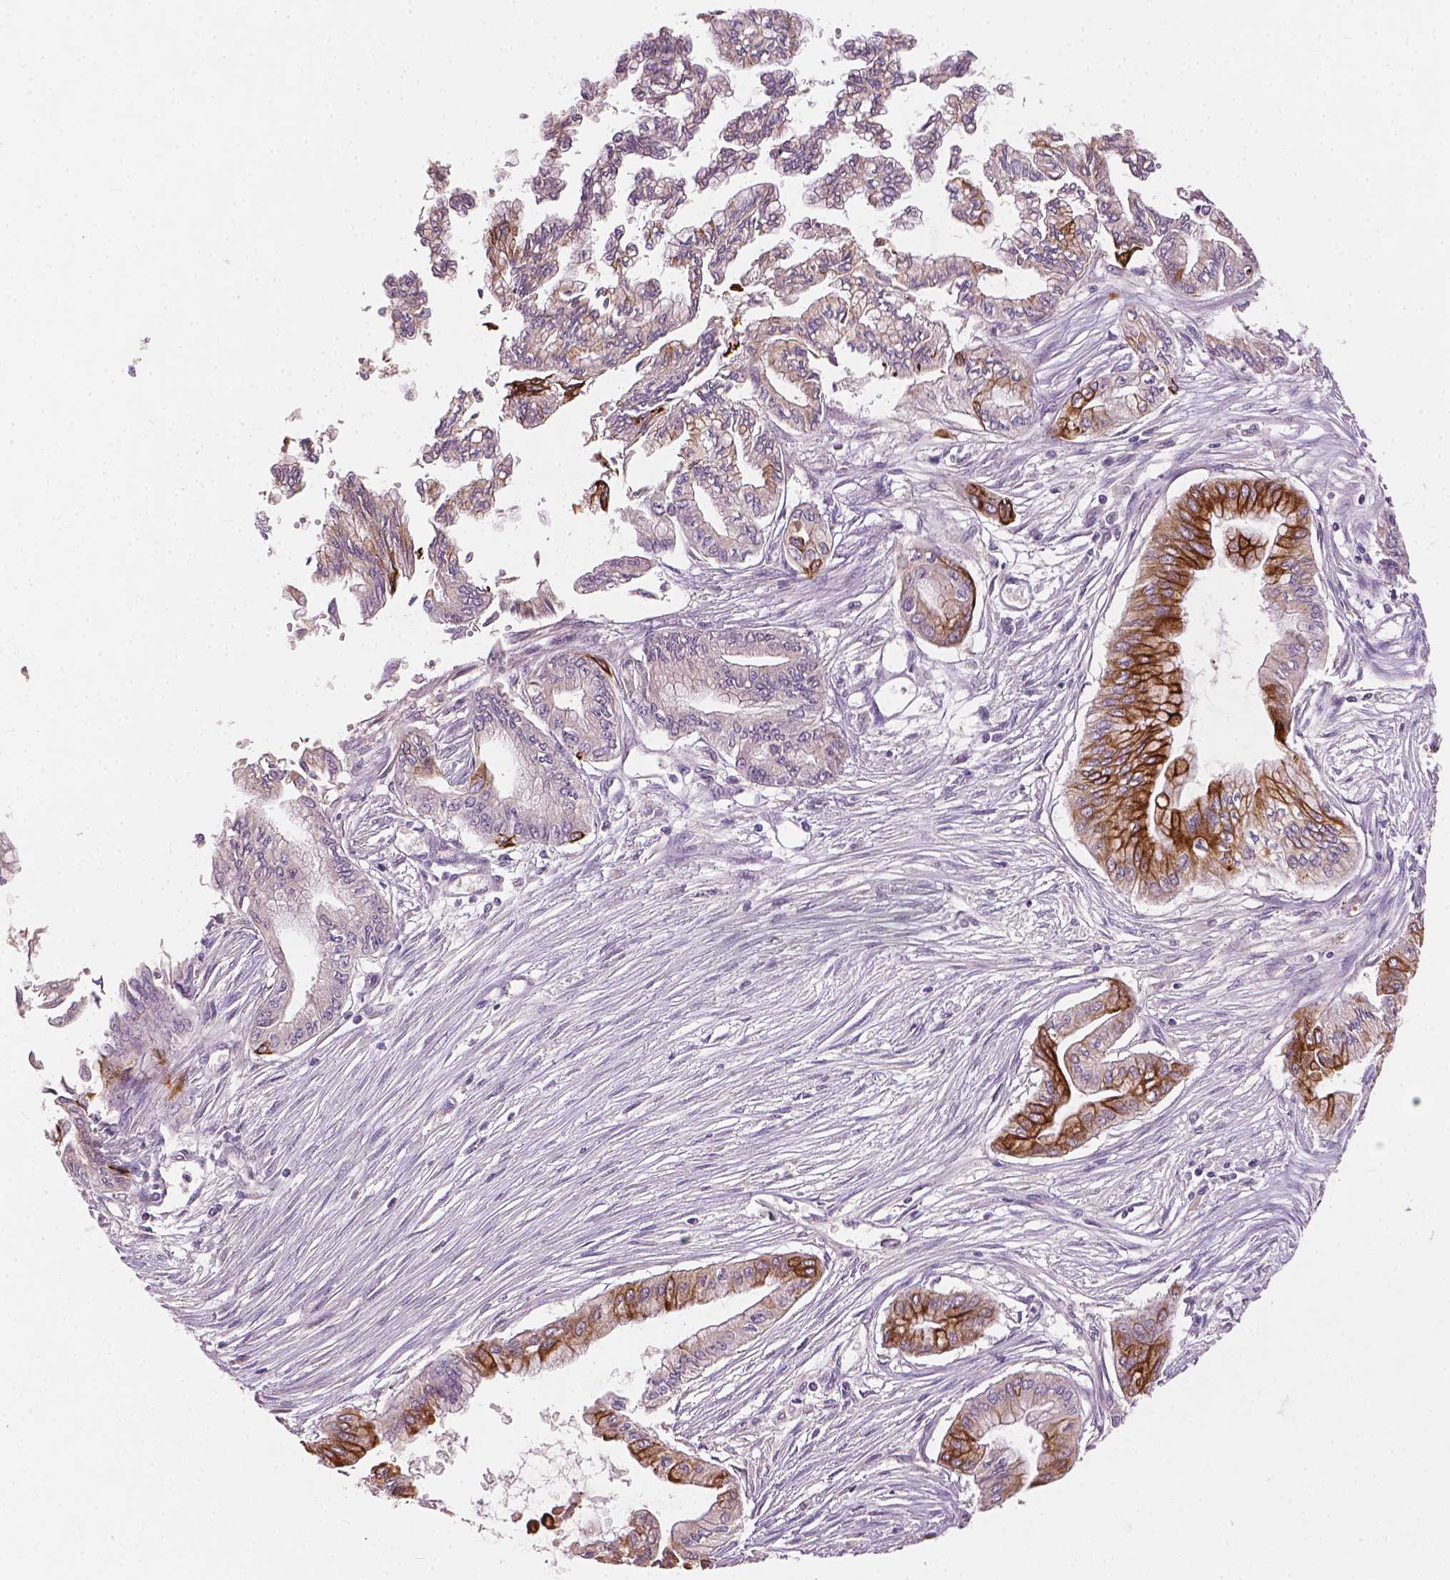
{"staining": {"intensity": "strong", "quantity": "<25%", "location": "cytoplasmic/membranous"}, "tissue": "pancreatic cancer", "cell_type": "Tumor cells", "image_type": "cancer", "snomed": [{"axis": "morphology", "description": "Adenocarcinoma, NOS"}, {"axis": "topography", "description": "Pancreas"}], "caption": "Adenocarcinoma (pancreatic) stained with immunohistochemistry (IHC) demonstrates strong cytoplasmic/membranous expression in about <25% of tumor cells. (IHC, brightfield microscopy, high magnification).", "gene": "KRT17", "patient": {"sex": "female", "age": 68}}